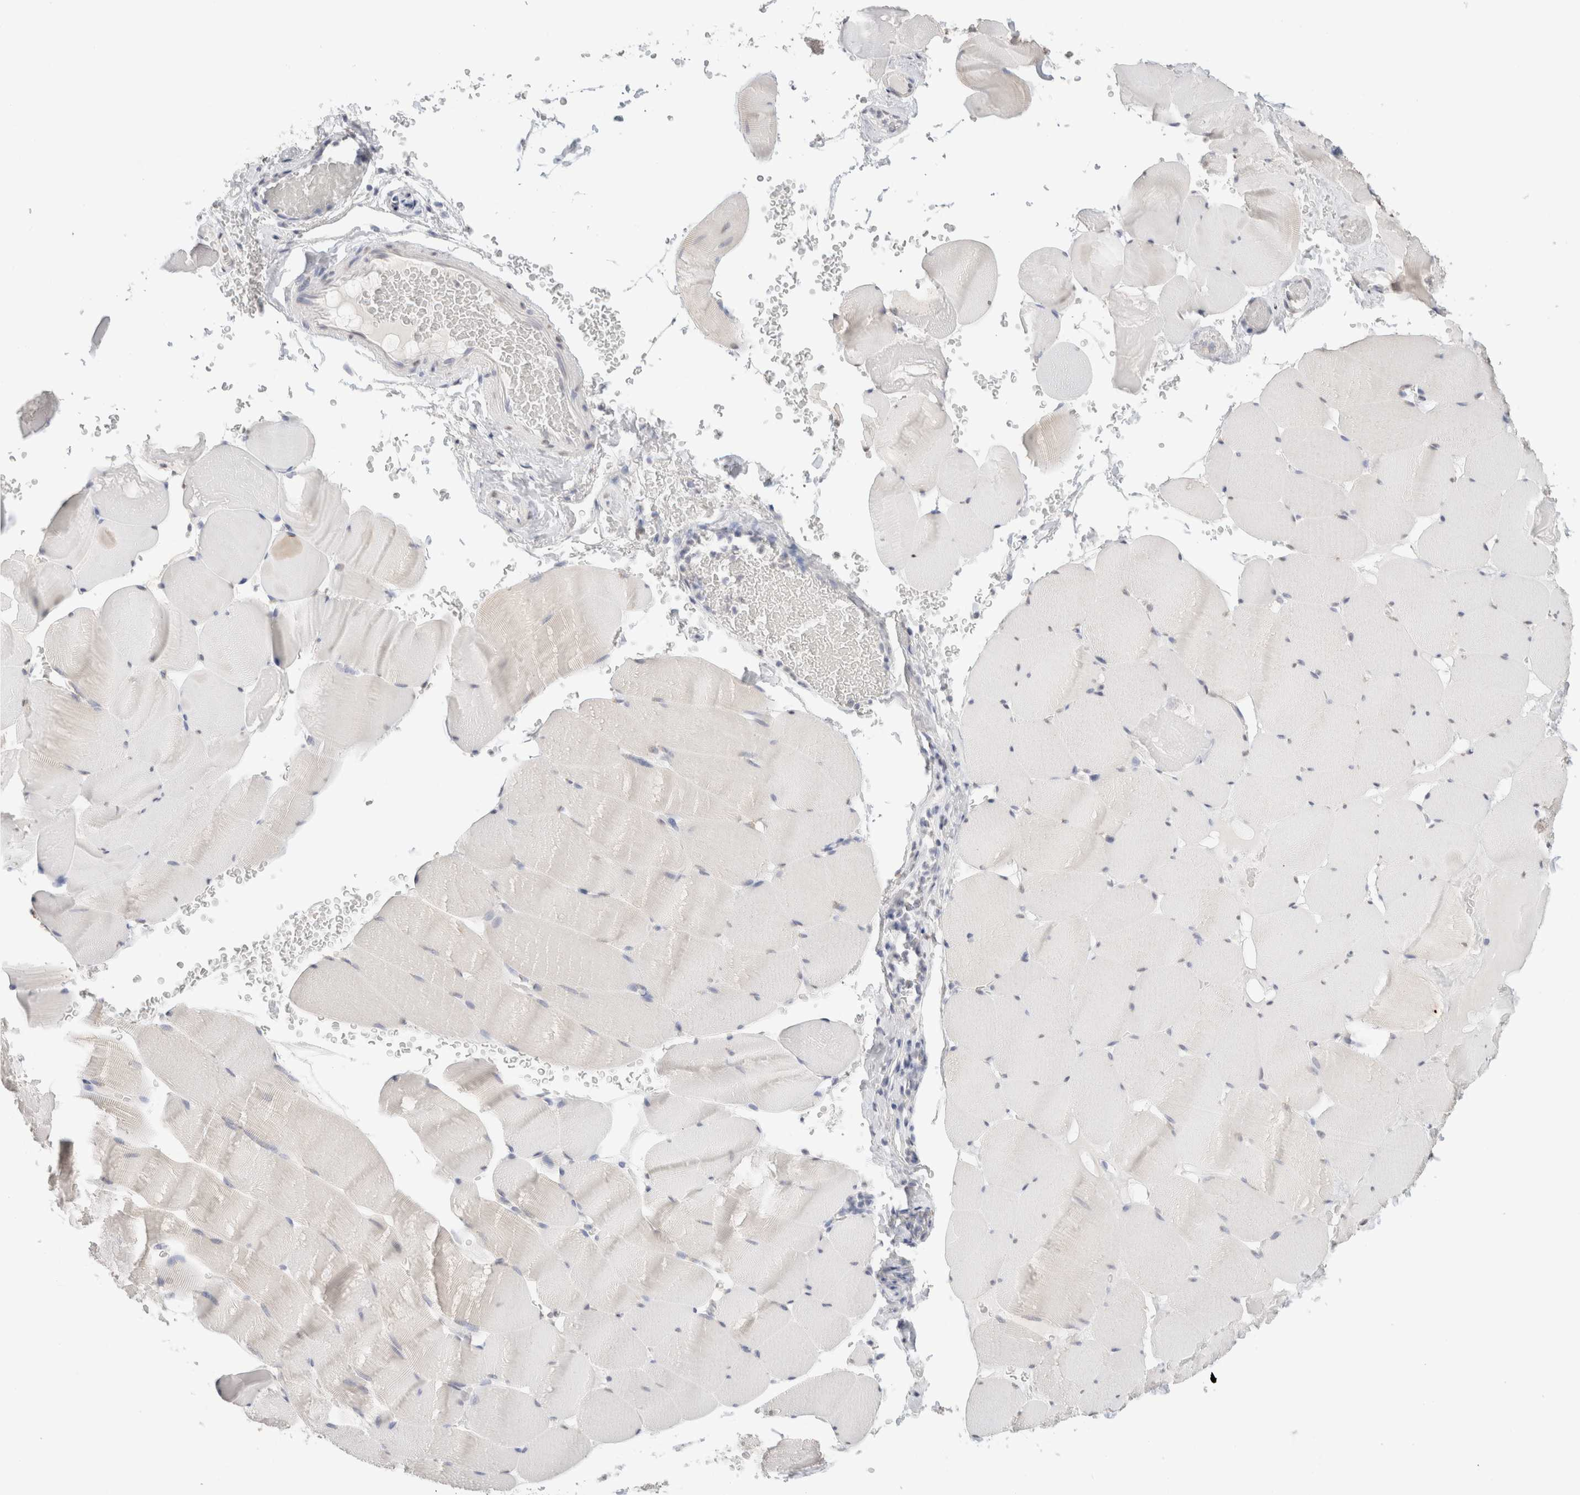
{"staining": {"intensity": "negative", "quantity": "none", "location": "none"}, "tissue": "skeletal muscle", "cell_type": "Myocytes", "image_type": "normal", "snomed": [{"axis": "morphology", "description": "Normal tissue, NOS"}, {"axis": "topography", "description": "Skeletal muscle"}], "caption": "Immunohistochemistry (IHC) histopathology image of normal human skeletal muscle stained for a protein (brown), which demonstrates no expression in myocytes. Brightfield microscopy of IHC stained with DAB (brown) and hematoxylin (blue), captured at high magnification.", "gene": "CD80", "patient": {"sex": "male", "age": 62}}